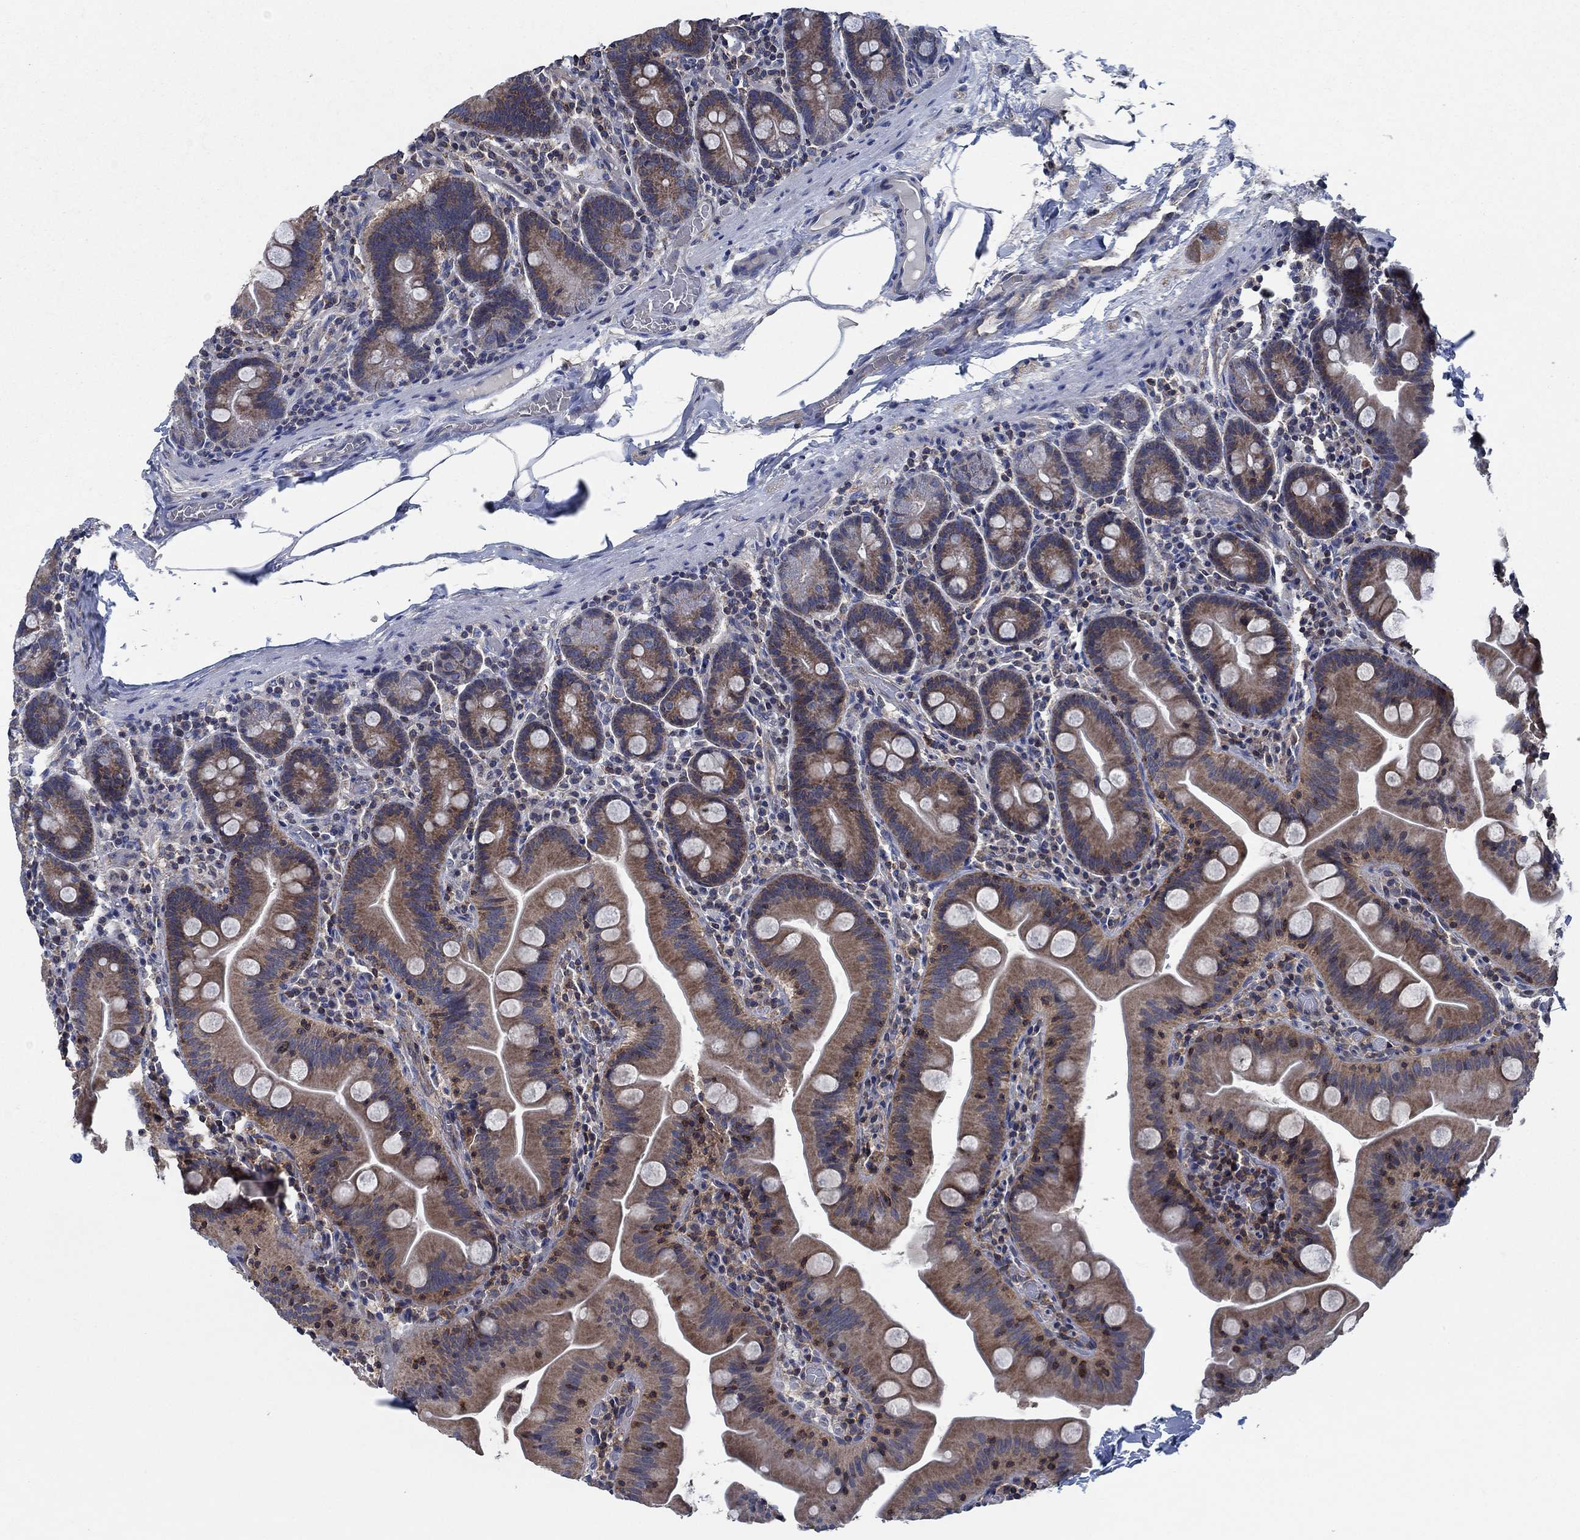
{"staining": {"intensity": "moderate", "quantity": ">75%", "location": "cytoplasmic/membranous"}, "tissue": "small intestine", "cell_type": "Glandular cells", "image_type": "normal", "snomed": [{"axis": "morphology", "description": "Normal tissue, NOS"}, {"axis": "topography", "description": "Small intestine"}], "caption": "The micrograph shows staining of unremarkable small intestine, revealing moderate cytoplasmic/membranous protein expression (brown color) within glandular cells.", "gene": "STXBP6", "patient": {"sex": "male", "age": 37}}